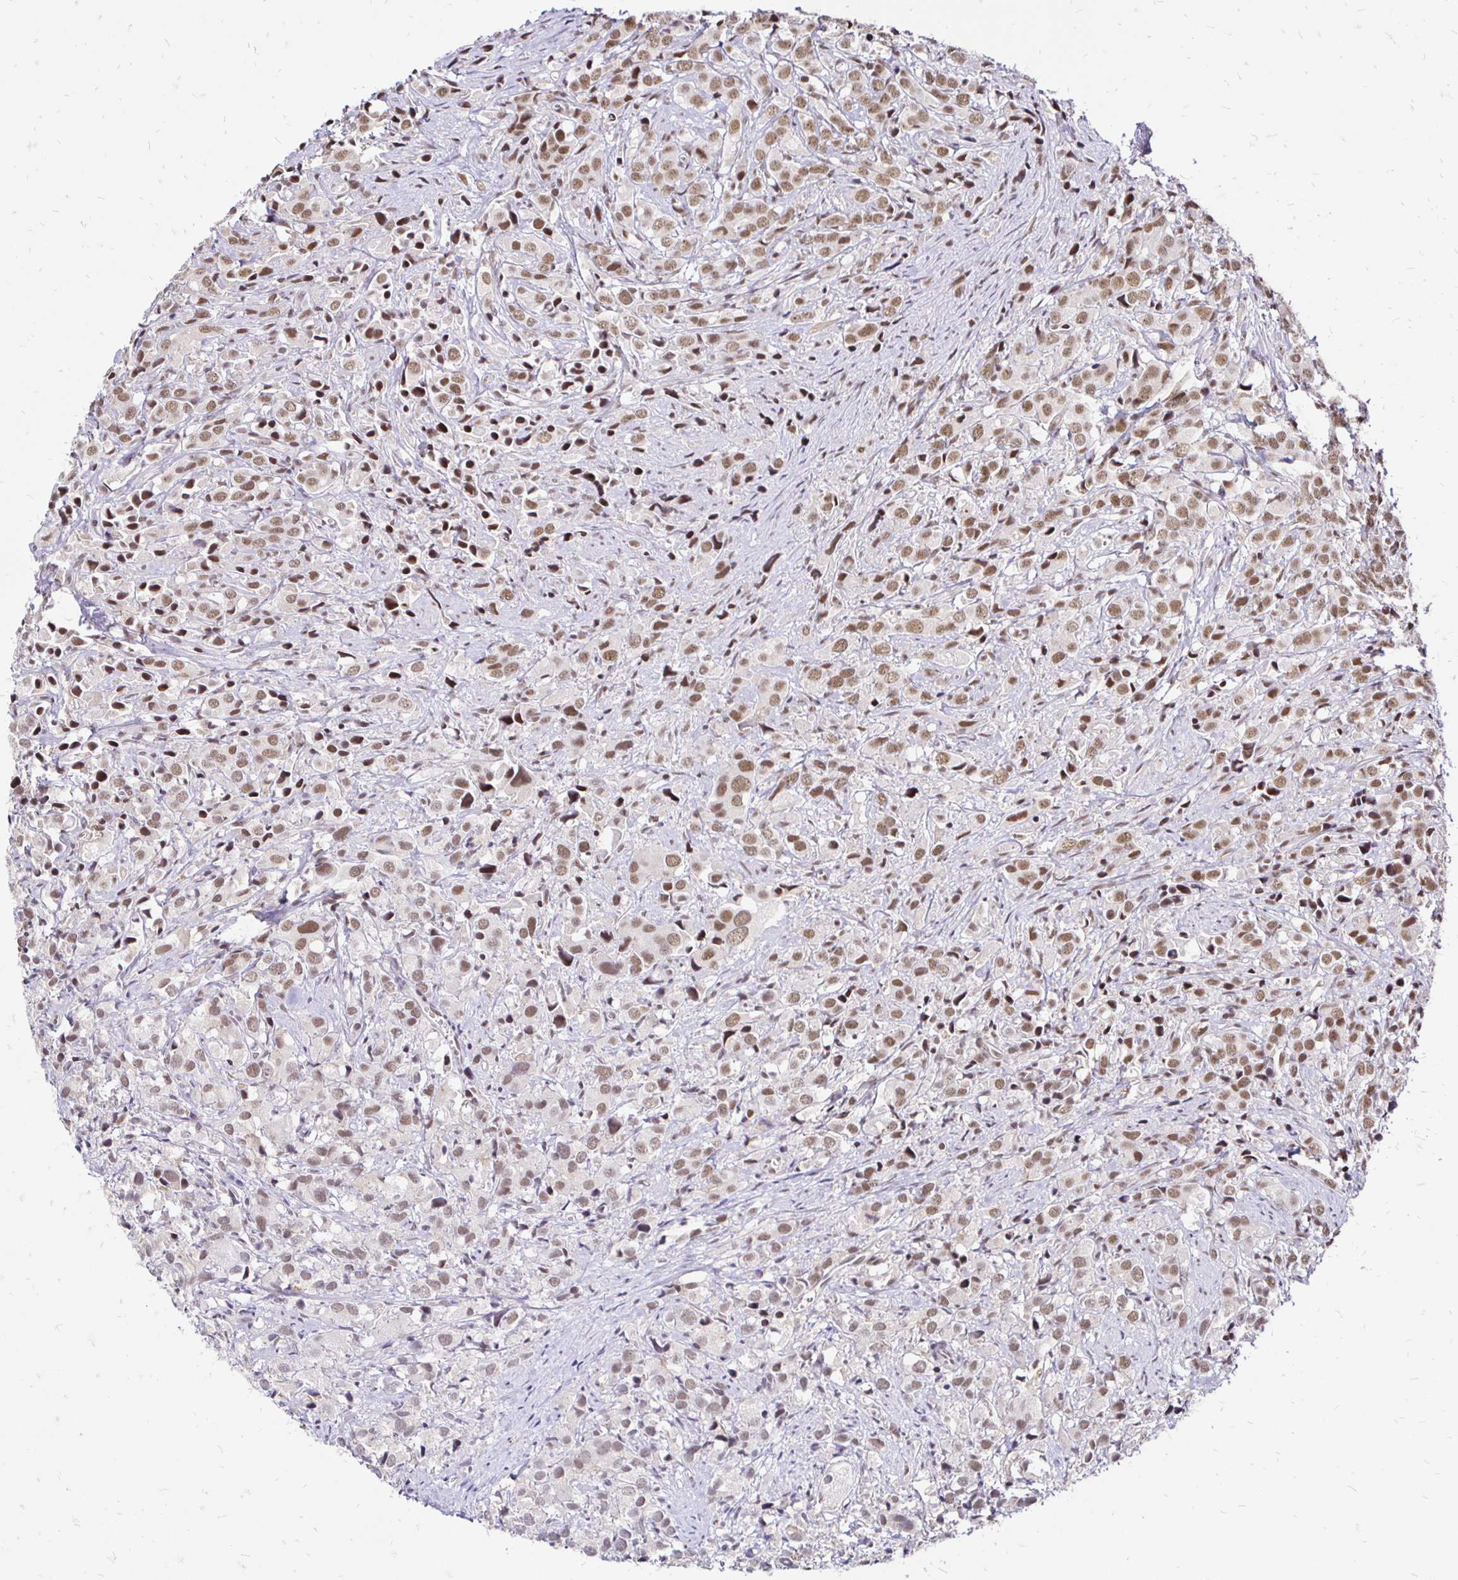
{"staining": {"intensity": "moderate", "quantity": ">75%", "location": "nuclear"}, "tissue": "prostate cancer", "cell_type": "Tumor cells", "image_type": "cancer", "snomed": [{"axis": "morphology", "description": "Adenocarcinoma, High grade"}, {"axis": "topography", "description": "Prostate"}], "caption": "The immunohistochemical stain highlights moderate nuclear staining in tumor cells of prostate adenocarcinoma (high-grade) tissue. The staining was performed using DAB to visualize the protein expression in brown, while the nuclei were stained in blue with hematoxylin (Magnification: 20x).", "gene": "SIN3A", "patient": {"sex": "male", "age": 86}}